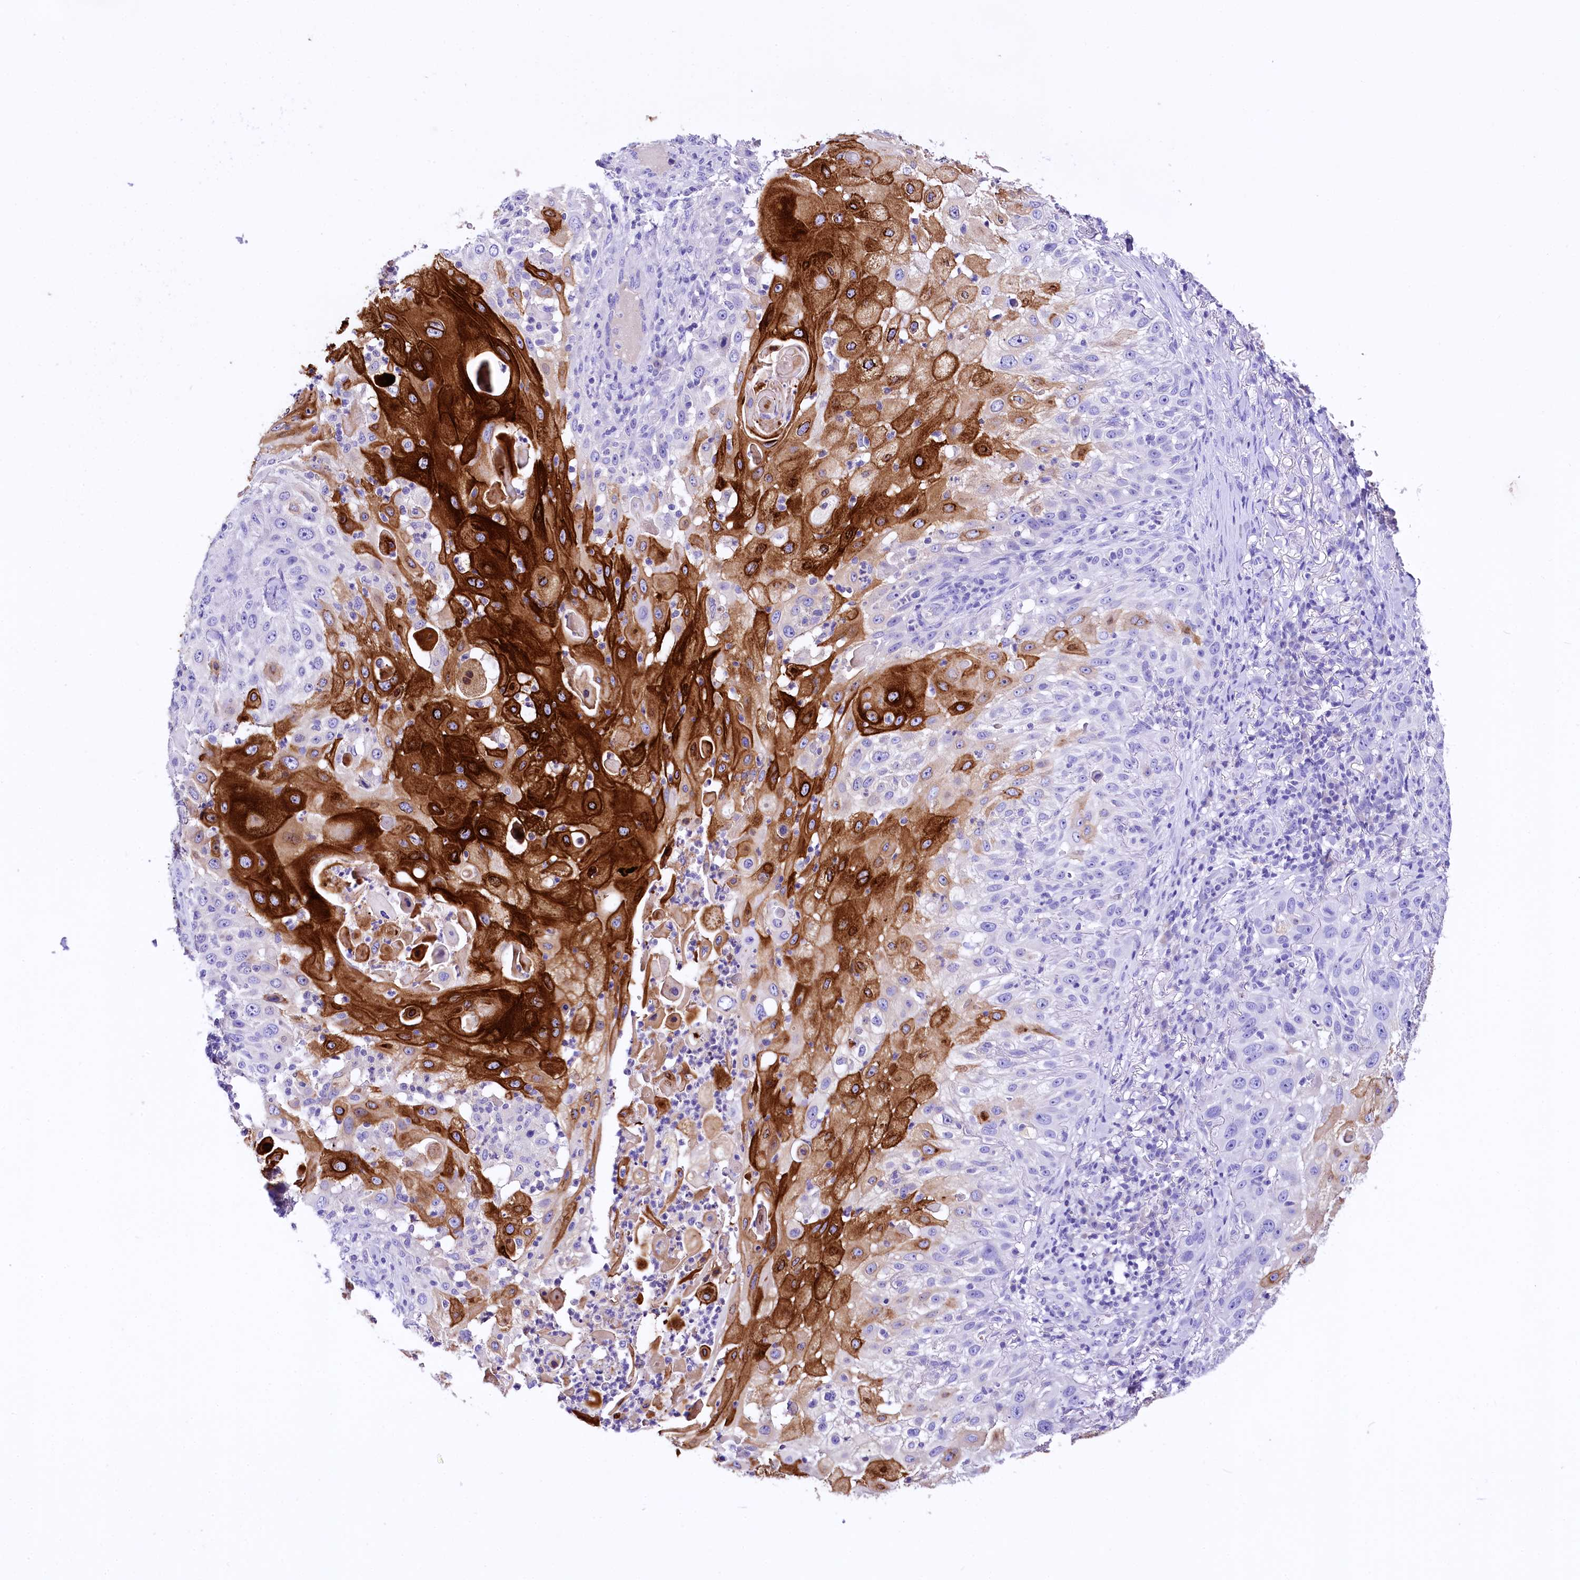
{"staining": {"intensity": "strong", "quantity": "<25%", "location": "cytoplasmic/membranous"}, "tissue": "skin cancer", "cell_type": "Tumor cells", "image_type": "cancer", "snomed": [{"axis": "morphology", "description": "Squamous cell carcinoma, NOS"}, {"axis": "topography", "description": "Skin"}], "caption": "Skin cancer (squamous cell carcinoma) stained with a brown dye reveals strong cytoplasmic/membranous positive positivity in approximately <25% of tumor cells.", "gene": "A2ML1", "patient": {"sex": "female", "age": 44}}